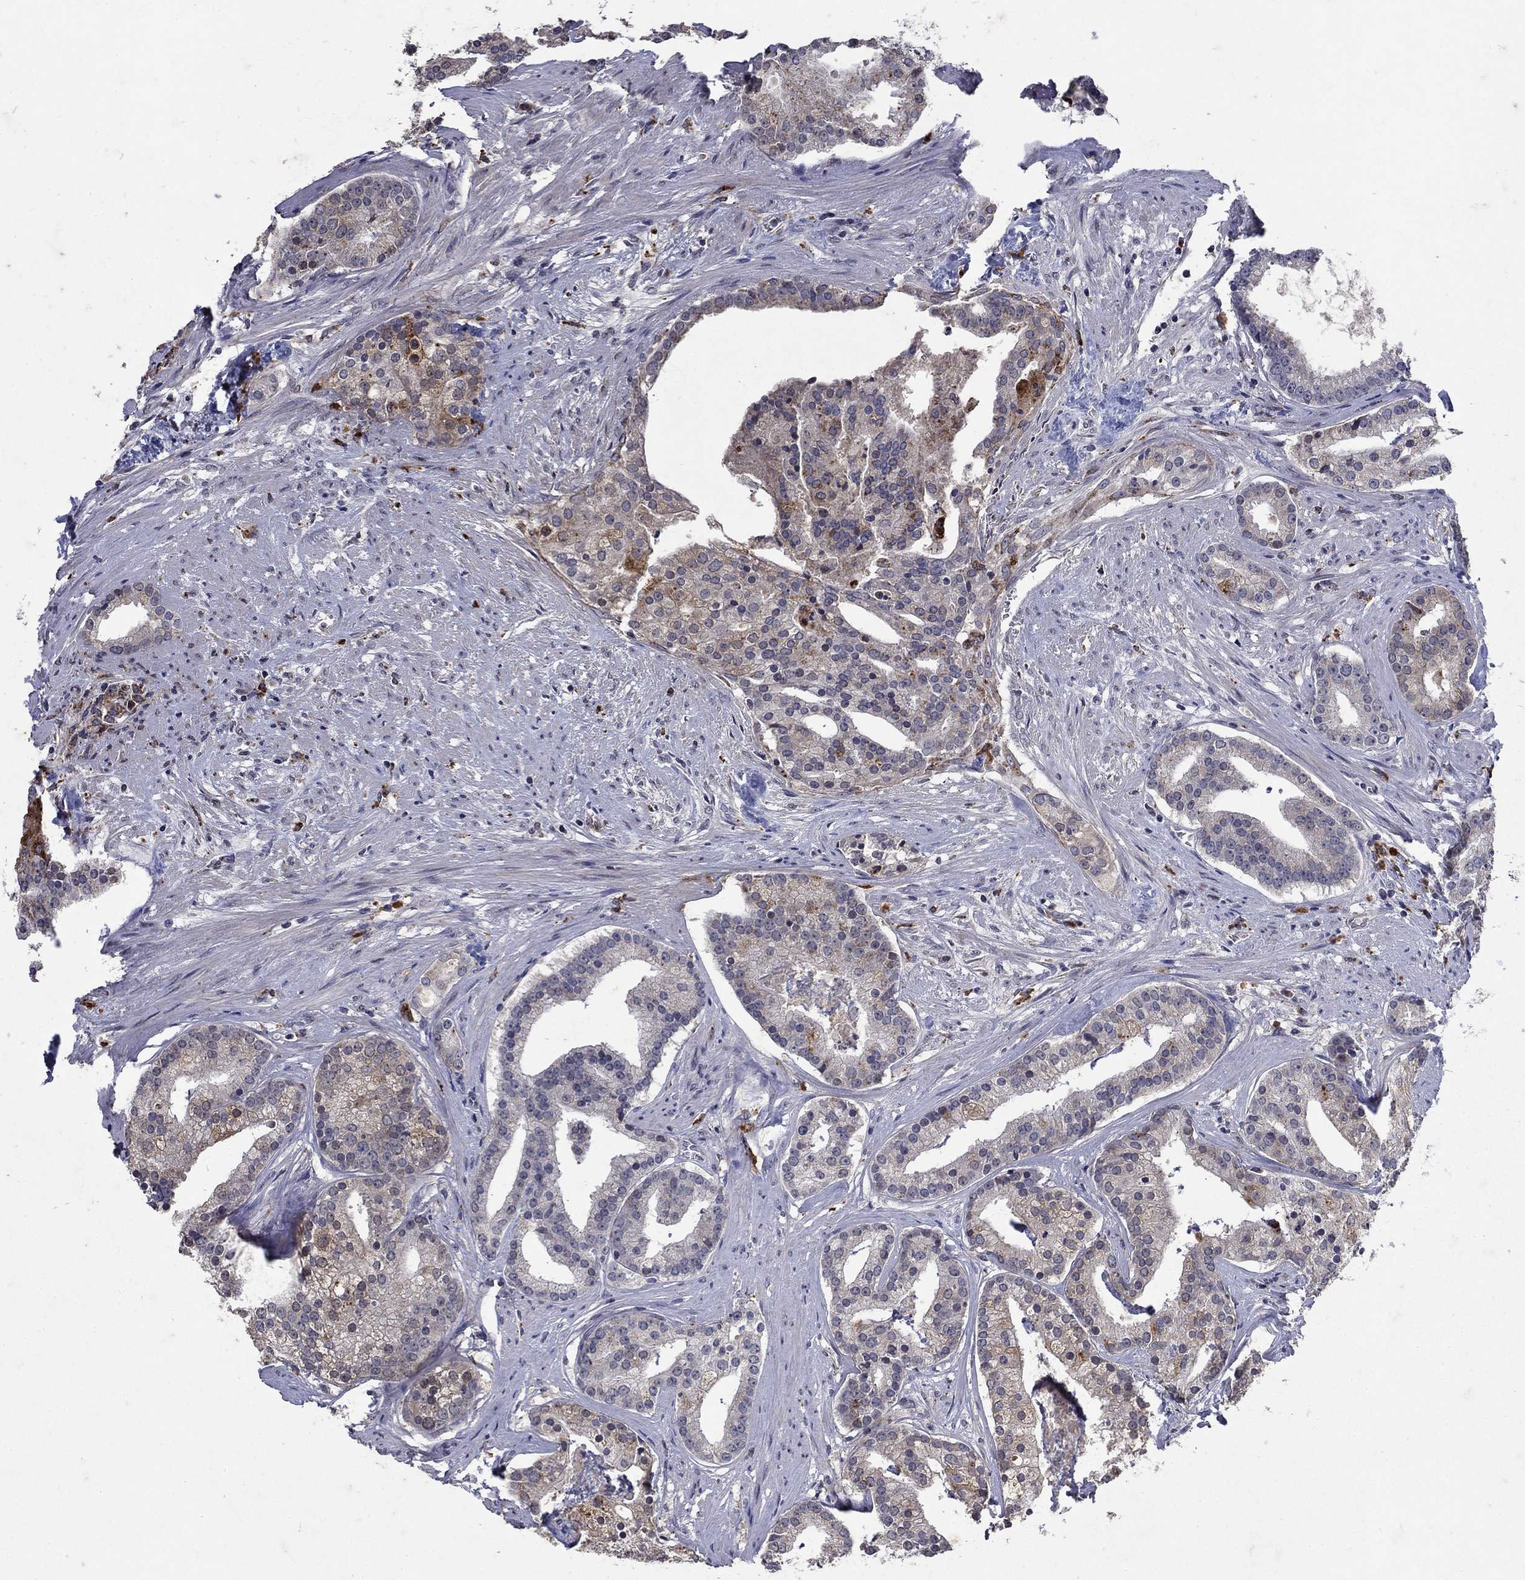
{"staining": {"intensity": "moderate", "quantity": "<25%", "location": "cytoplasmic/membranous"}, "tissue": "prostate cancer", "cell_type": "Tumor cells", "image_type": "cancer", "snomed": [{"axis": "morphology", "description": "Adenocarcinoma, NOS"}, {"axis": "topography", "description": "Prostate and seminal vesicle, NOS"}, {"axis": "topography", "description": "Prostate"}], "caption": "Immunohistochemistry micrograph of human prostate adenocarcinoma stained for a protein (brown), which exhibits low levels of moderate cytoplasmic/membranous positivity in approximately <25% of tumor cells.", "gene": "NPC2", "patient": {"sex": "male", "age": 44}}